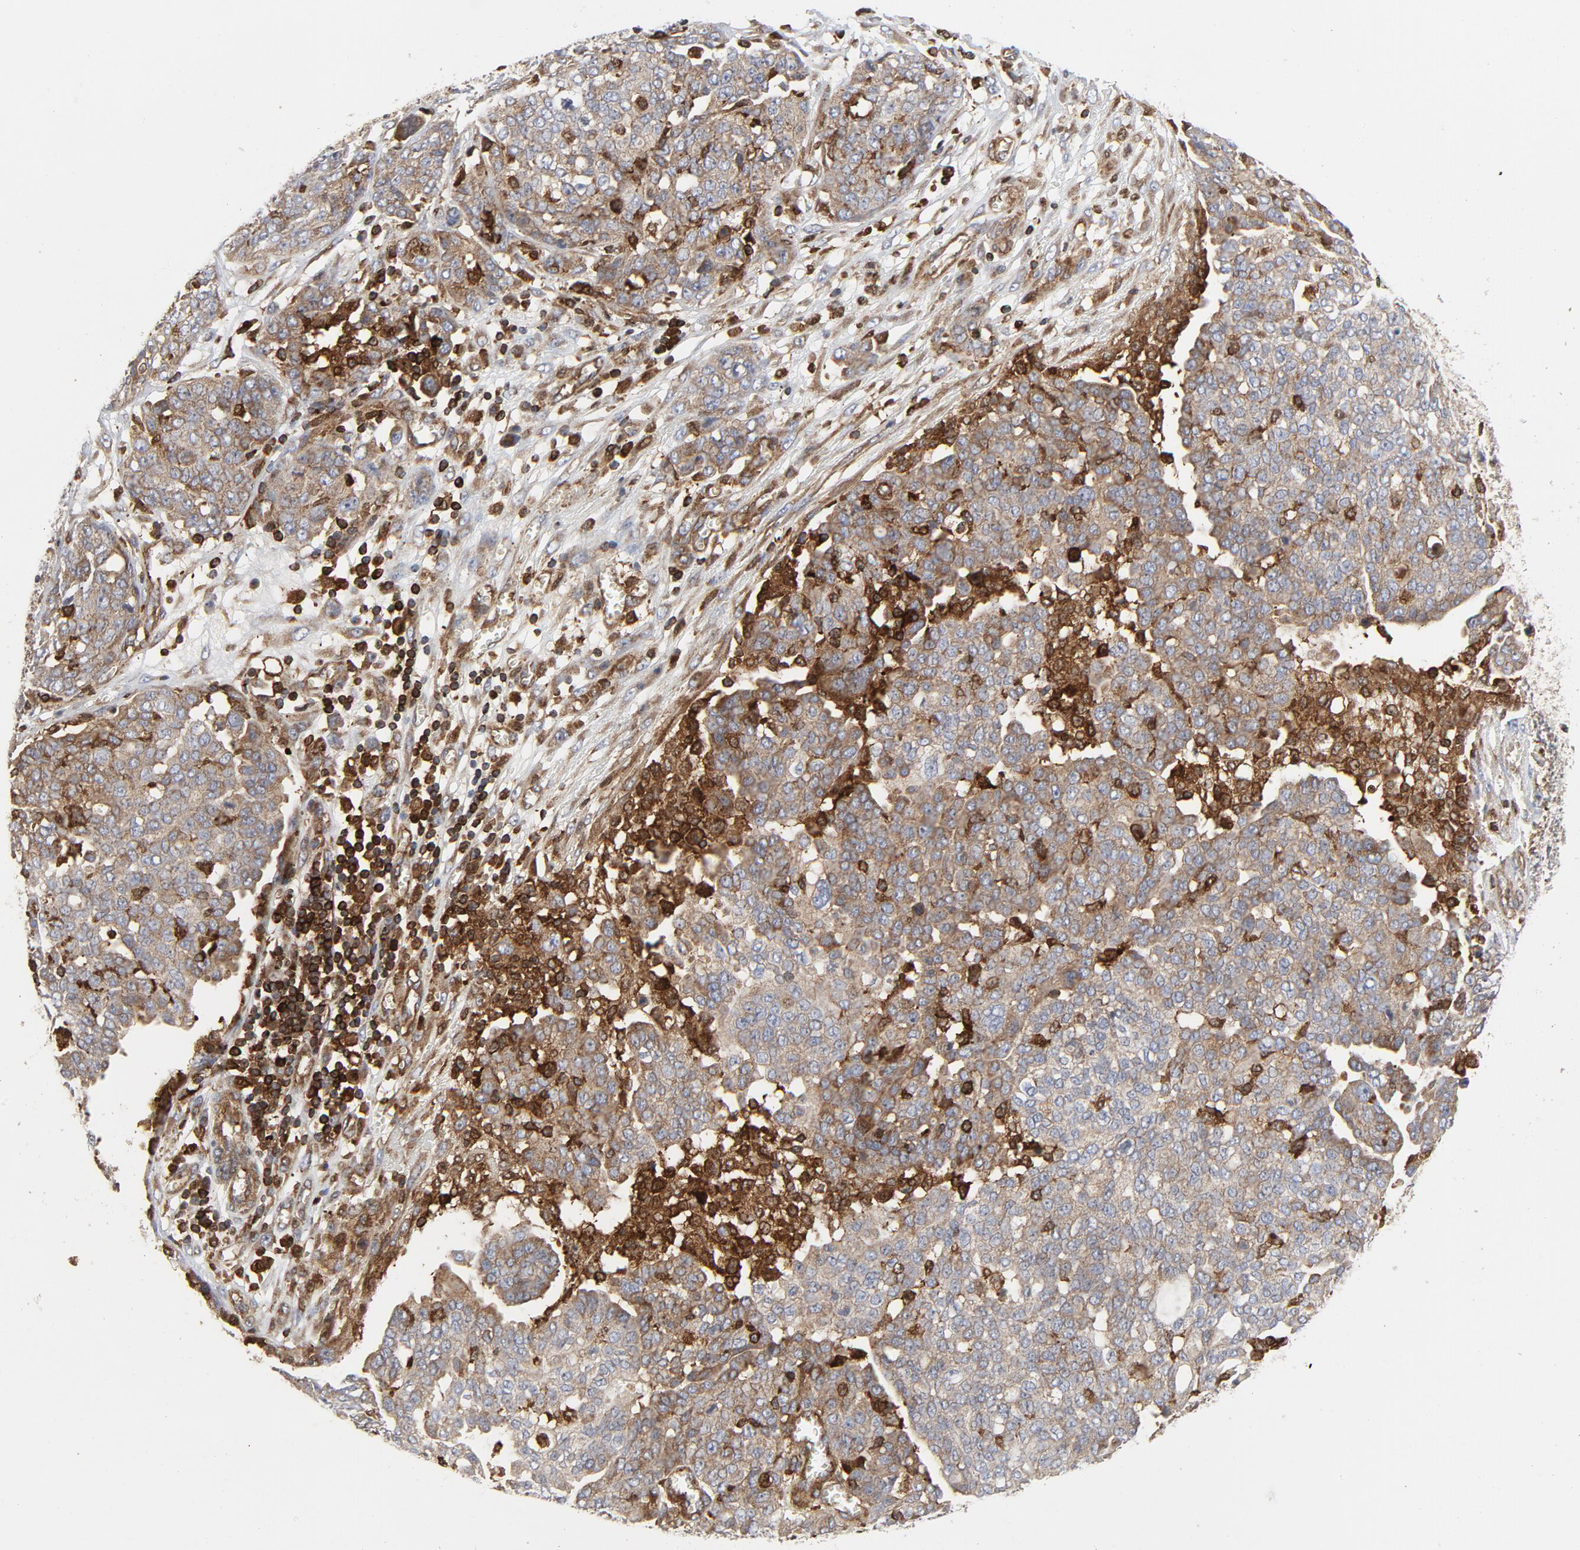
{"staining": {"intensity": "moderate", "quantity": ">75%", "location": "cytoplasmic/membranous"}, "tissue": "ovarian cancer", "cell_type": "Tumor cells", "image_type": "cancer", "snomed": [{"axis": "morphology", "description": "Cystadenocarcinoma, serous, NOS"}, {"axis": "topography", "description": "Soft tissue"}, {"axis": "topography", "description": "Ovary"}], "caption": "The image demonstrates staining of ovarian cancer, revealing moderate cytoplasmic/membranous protein positivity (brown color) within tumor cells. Ihc stains the protein in brown and the nuclei are stained blue.", "gene": "YES1", "patient": {"sex": "female", "age": 57}}